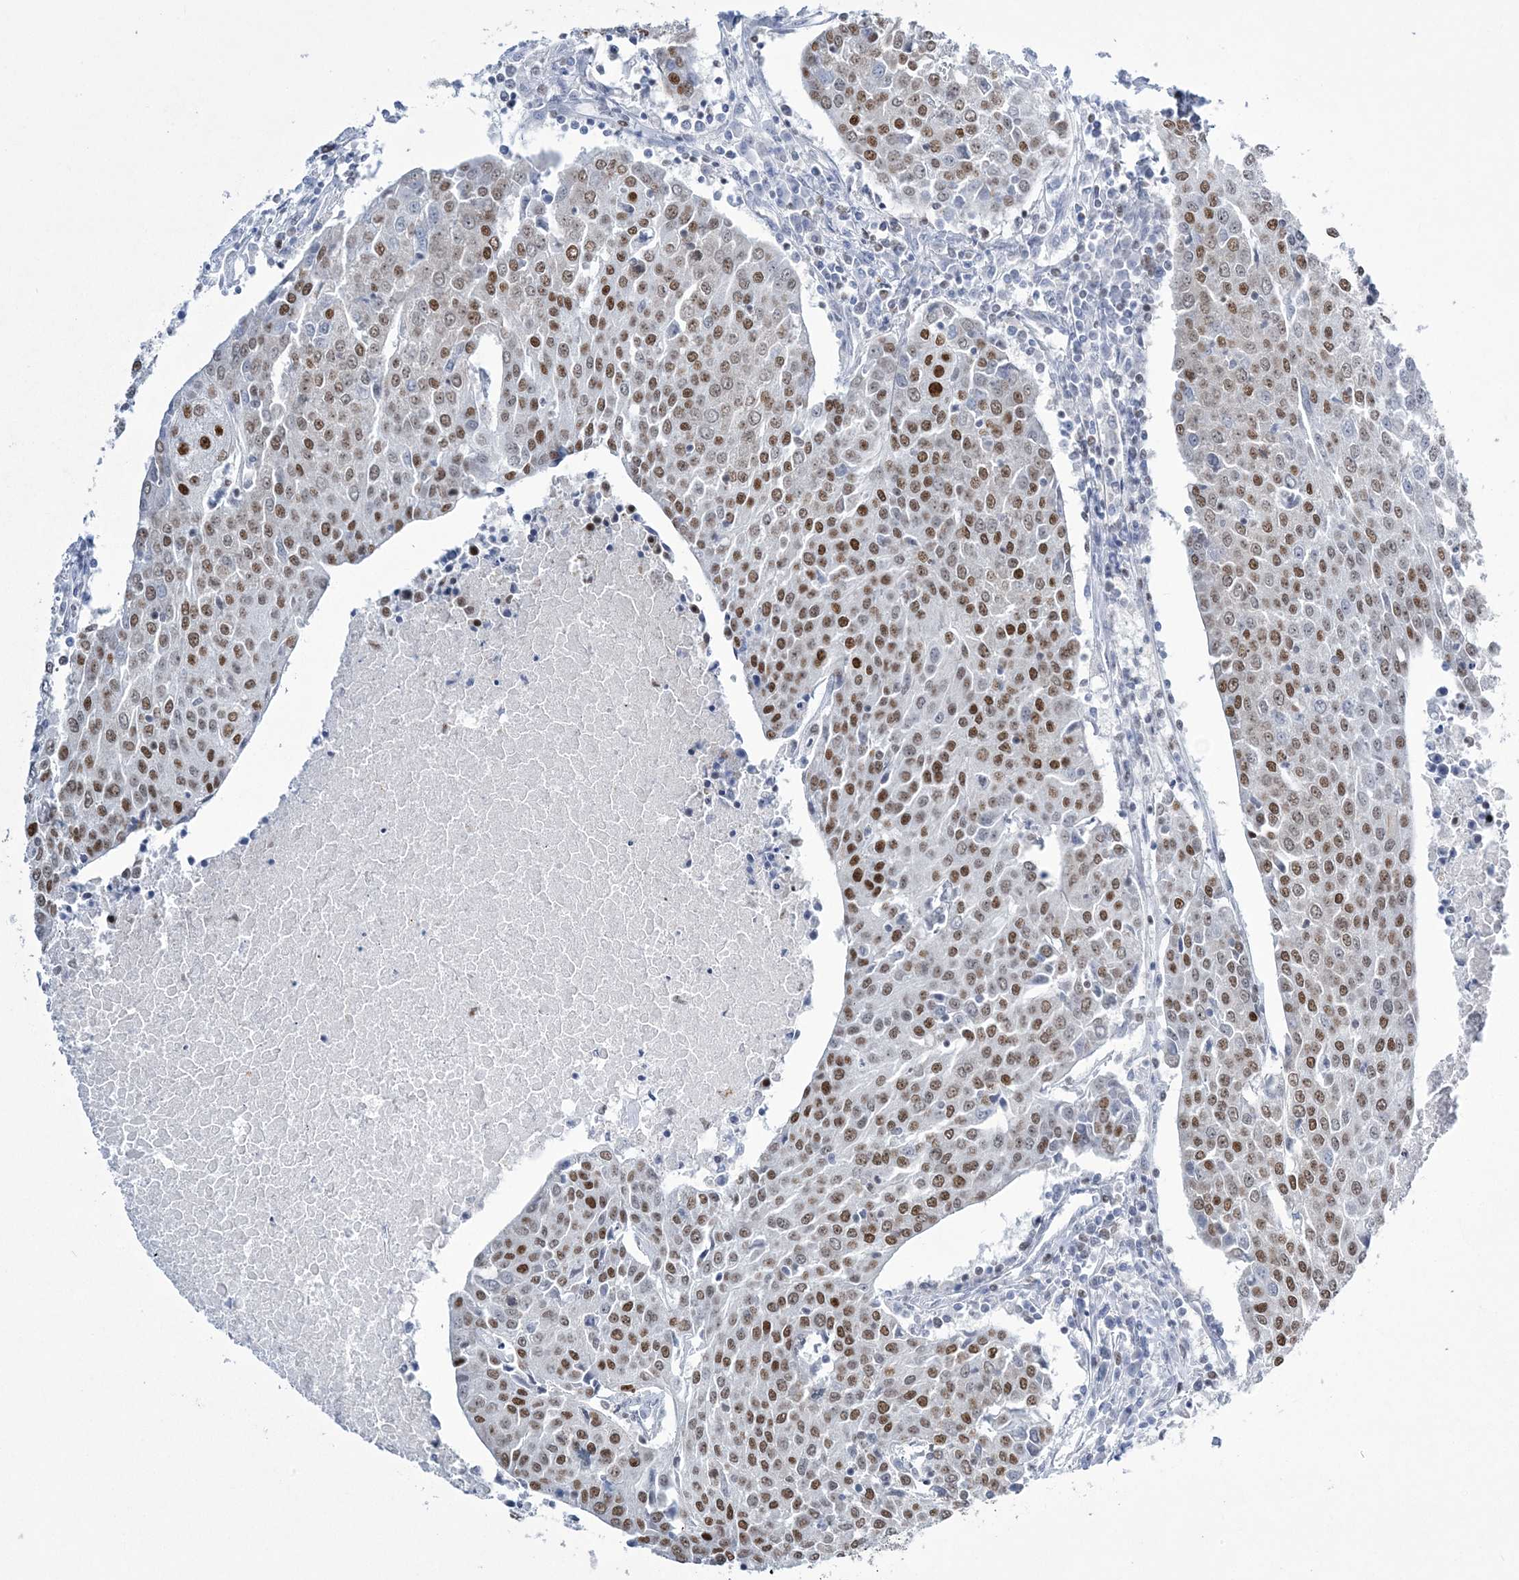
{"staining": {"intensity": "moderate", "quantity": ">75%", "location": "nuclear"}, "tissue": "urothelial cancer", "cell_type": "Tumor cells", "image_type": "cancer", "snomed": [{"axis": "morphology", "description": "Urothelial carcinoma, High grade"}, {"axis": "topography", "description": "Urinary bladder"}], "caption": "Protein expression analysis of high-grade urothelial carcinoma shows moderate nuclear positivity in approximately >75% of tumor cells.", "gene": "ZBTB7A", "patient": {"sex": "female", "age": 85}}